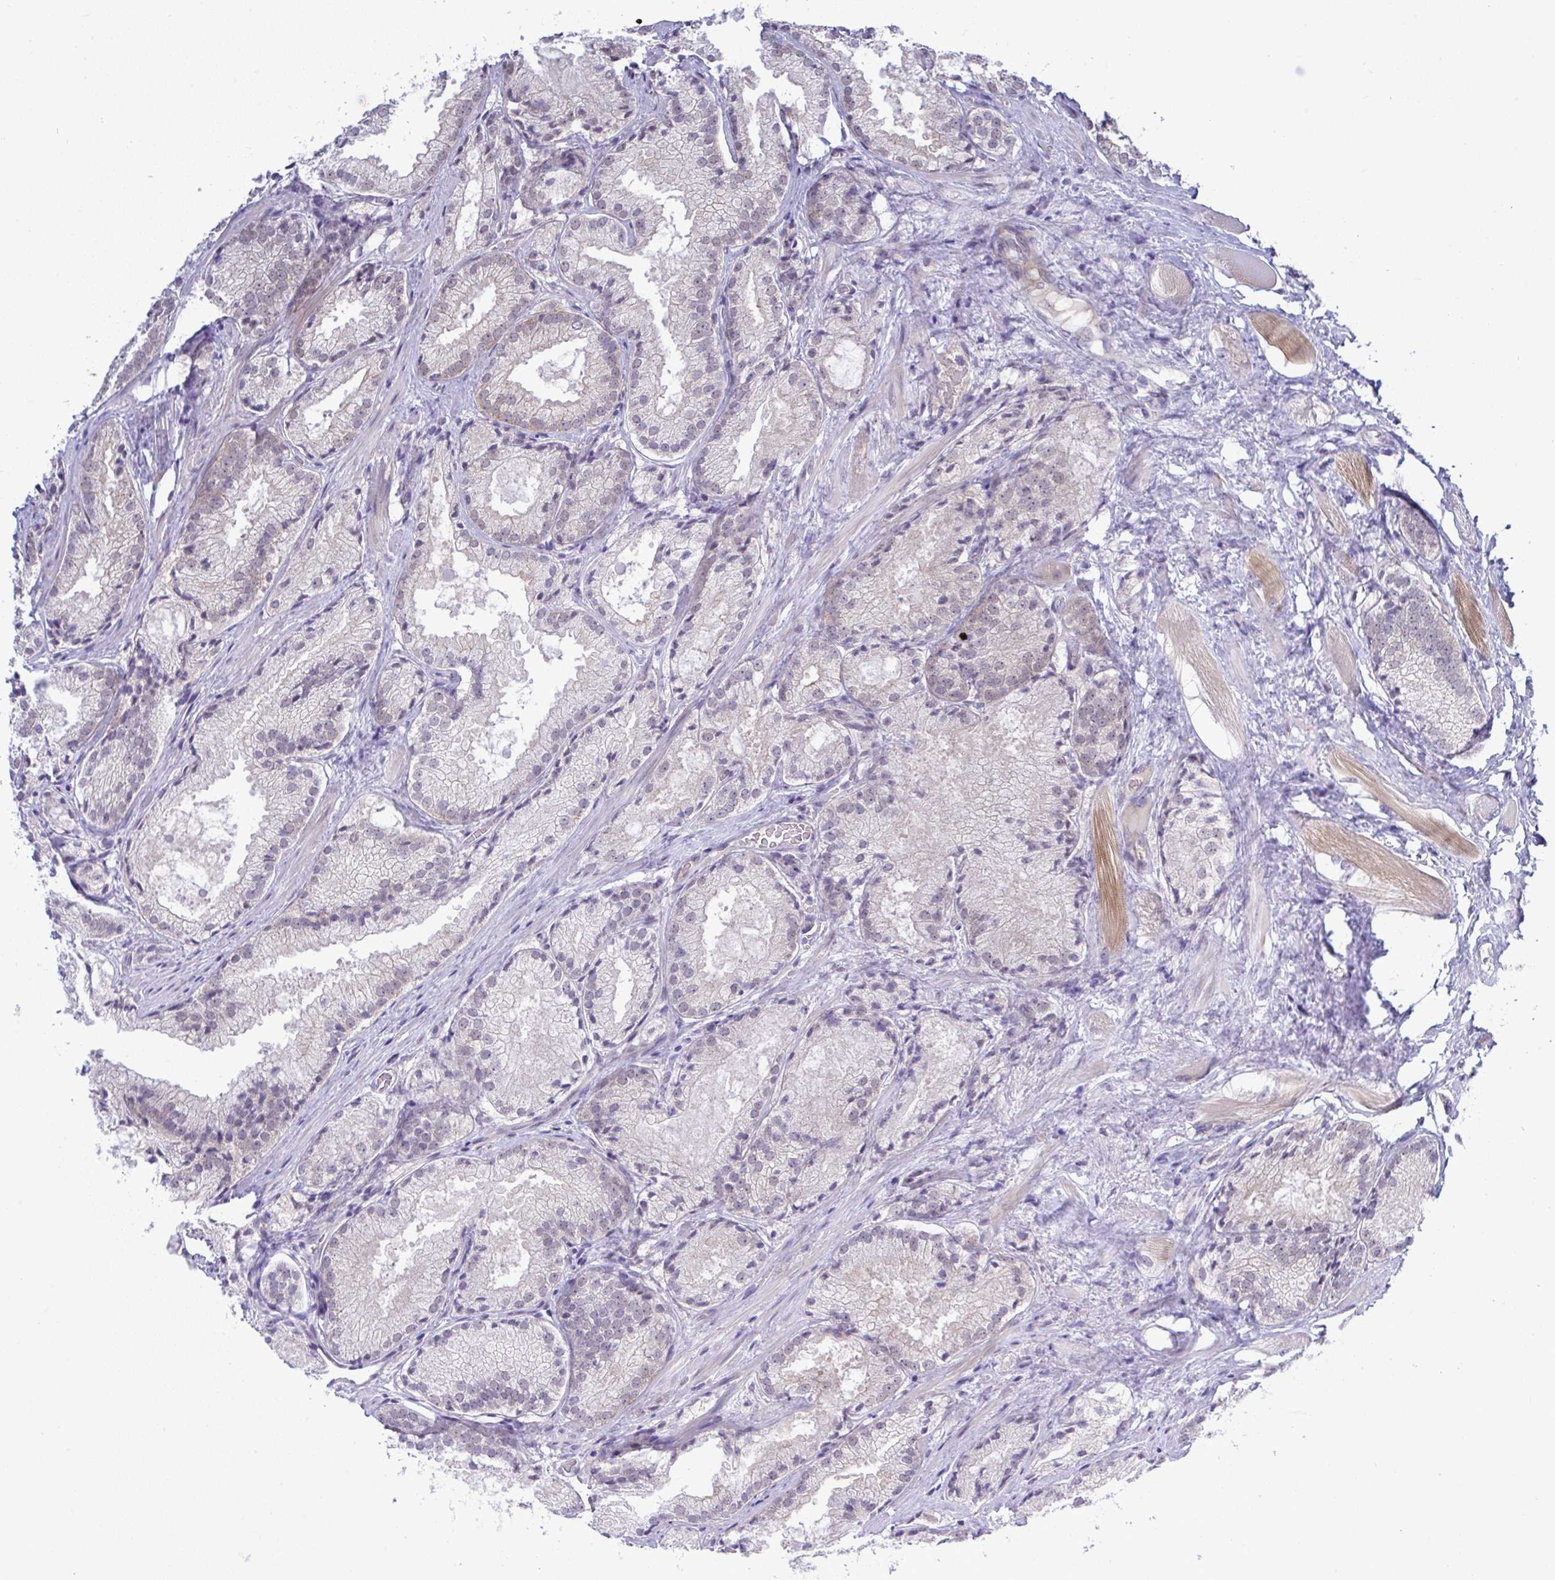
{"staining": {"intensity": "moderate", "quantity": "<25%", "location": "cytoplasmic/membranous"}, "tissue": "prostate cancer", "cell_type": "Tumor cells", "image_type": "cancer", "snomed": [{"axis": "morphology", "description": "Adenocarcinoma, High grade"}, {"axis": "topography", "description": "Prostate"}], "caption": "This is a micrograph of immunohistochemistry staining of prostate cancer, which shows moderate expression in the cytoplasmic/membranous of tumor cells.", "gene": "C9orf64", "patient": {"sex": "male", "age": 68}}